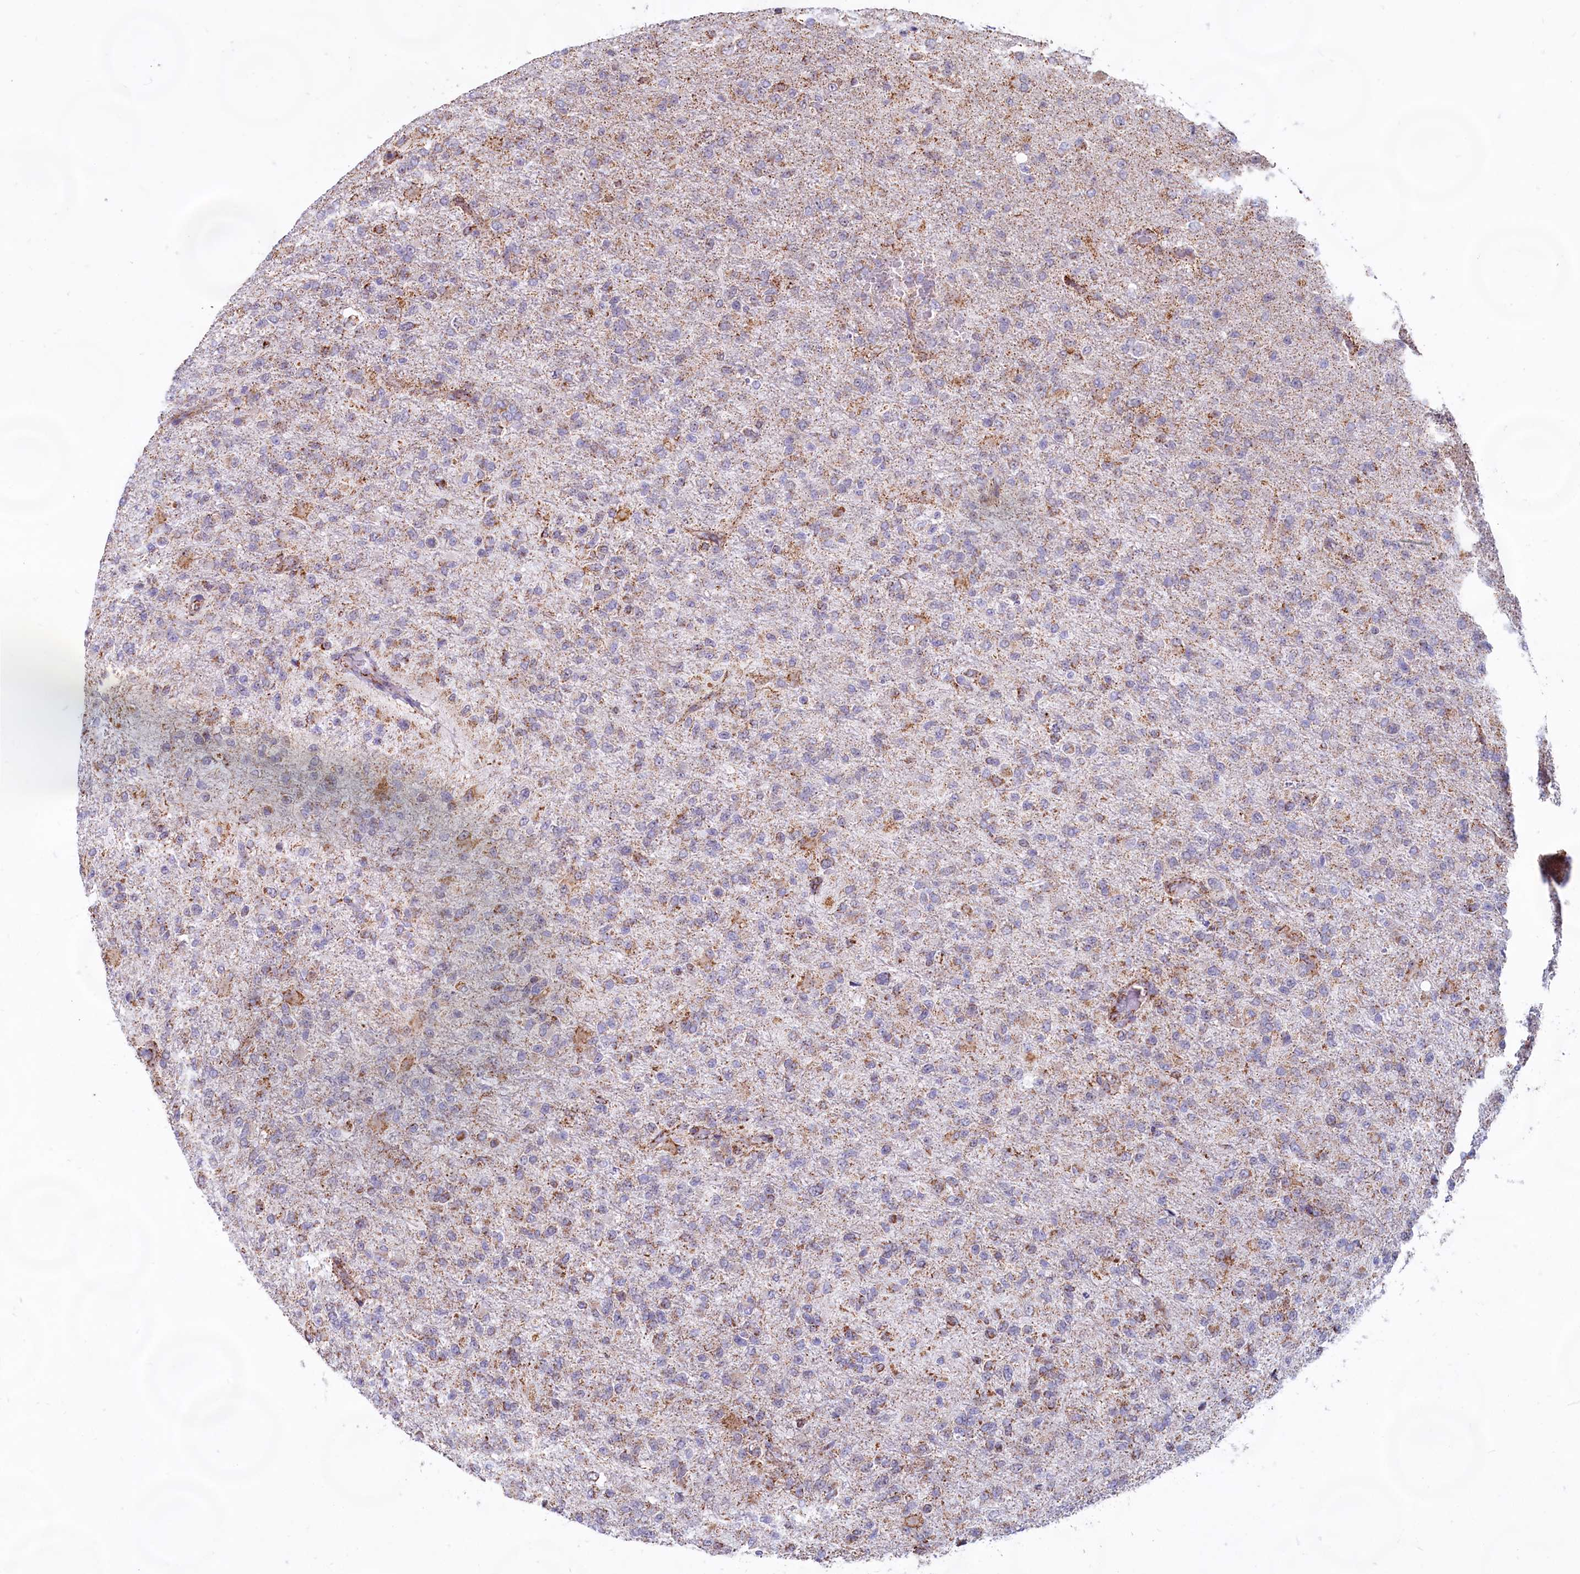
{"staining": {"intensity": "weak", "quantity": "25%-75%", "location": "cytoplasmic/membranous"}, "tissue": "glioma", "cell_type": "Tumor cells", "image_type": "cancer", "snomed": [{"axis": "morphology", "description": "Glioma, malignant, High grade"}, {"axis": "topography", "description": "Brain"}], "caption": "A micrograph of human malignant glioma (high-grade) stained for a protein demonstrates weak cytoplasmic/membranous brown staining in tumor cells.", "gene": "C1D", "patient": {"sex": "female", "age": 74}}